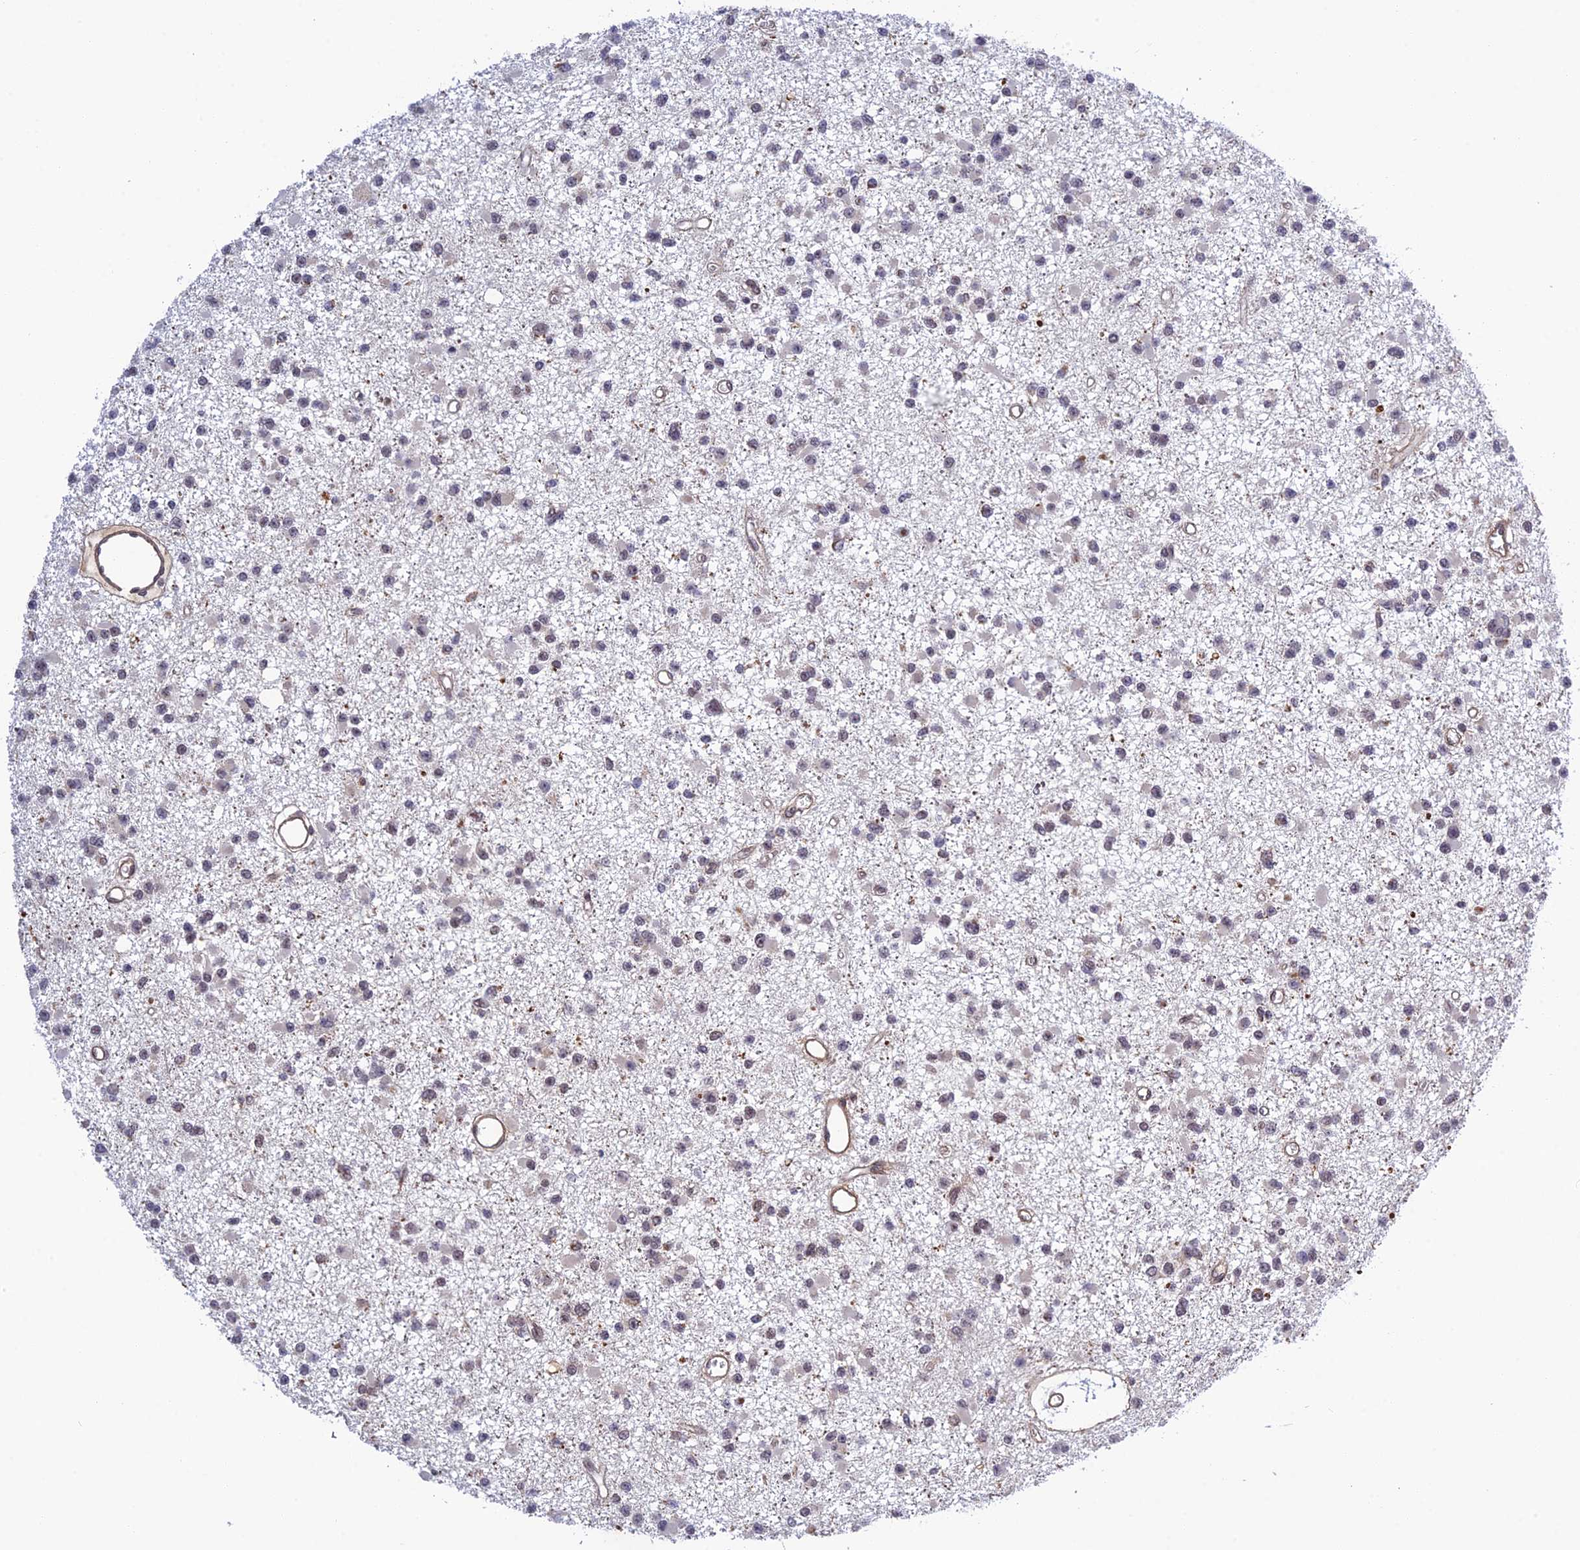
{"staining": {"intensity": "weak", "quantity": "<25%", "location": "nuclear"}, "tissue": "glioma", "cell_type": "Tumor cells", "image_type": "cancer", "snomed": [{"axis": "morphology", "description": "Glioma, malignant, Low grade"}, {"axis": "topography", "description": "Brain"}], "caption": "Tumor cells are negative for protein expression in human malignant glioma (low-grade). (DAB (3,3'-diaminobenzidine) immunohistochemistry (IHC), high magnification).", "gene": "REXO1", "patient": {"sex": "female", "age": 22}}